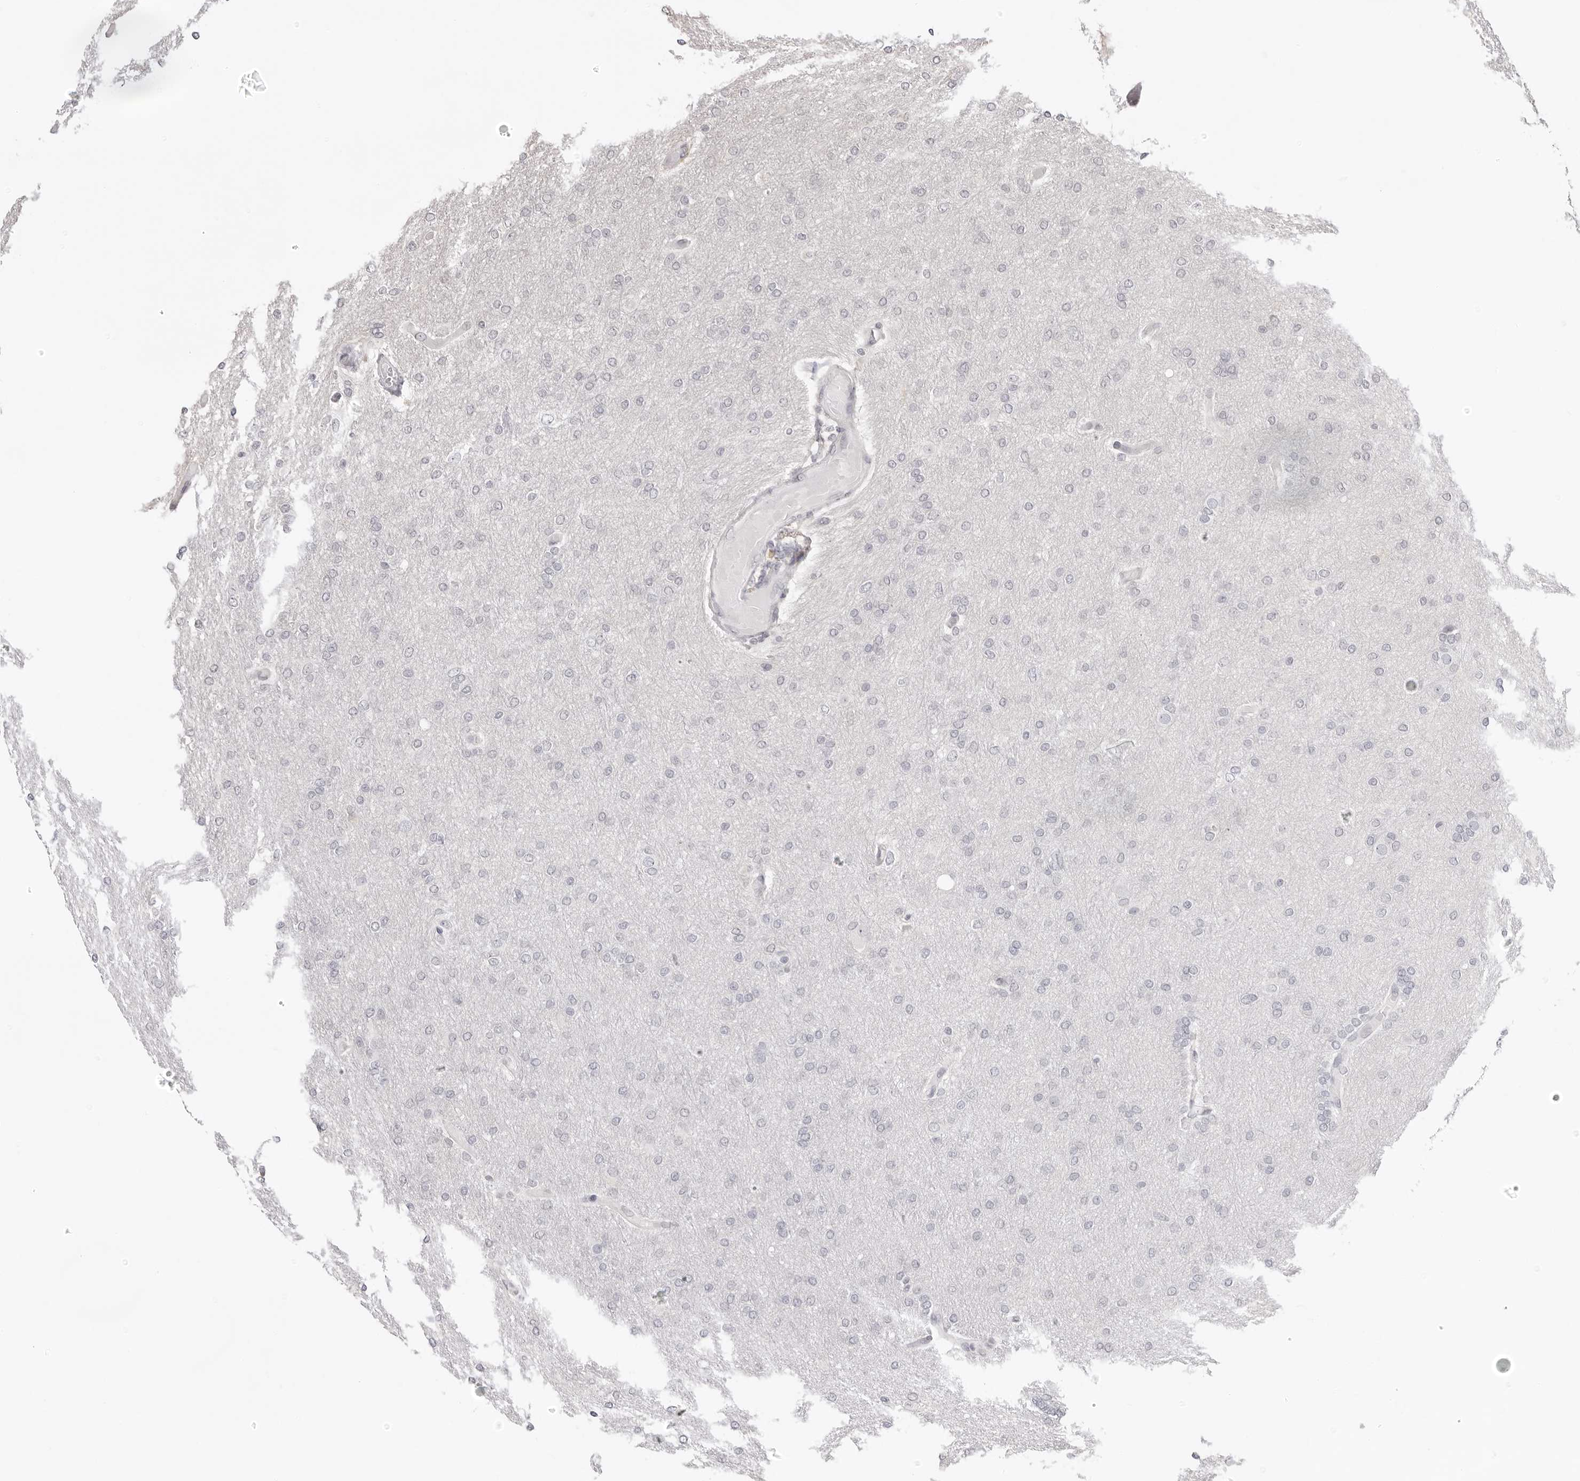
{"staining": {"intensity": "negative", "quantity": "none", "location": "none"}, "tissue": "glioma", "cell_type": "Tumor cells", "image_type": "cancer", "snomed": [{"axis": "morphology", "description": "Glioma, malignant, High grade"}, {"axis": "topography", "description": "Cerebral cortex"}], "caption": "High magnification brightfield microscopy of glioma stained with DAB (3,3'-diaminobenzidine) (brown) and counterstained with hematoxylin (blue): tumor cells show no significant positivity.", "gene": "FDPS", "patient": {"sex": "female", "age": 36}}